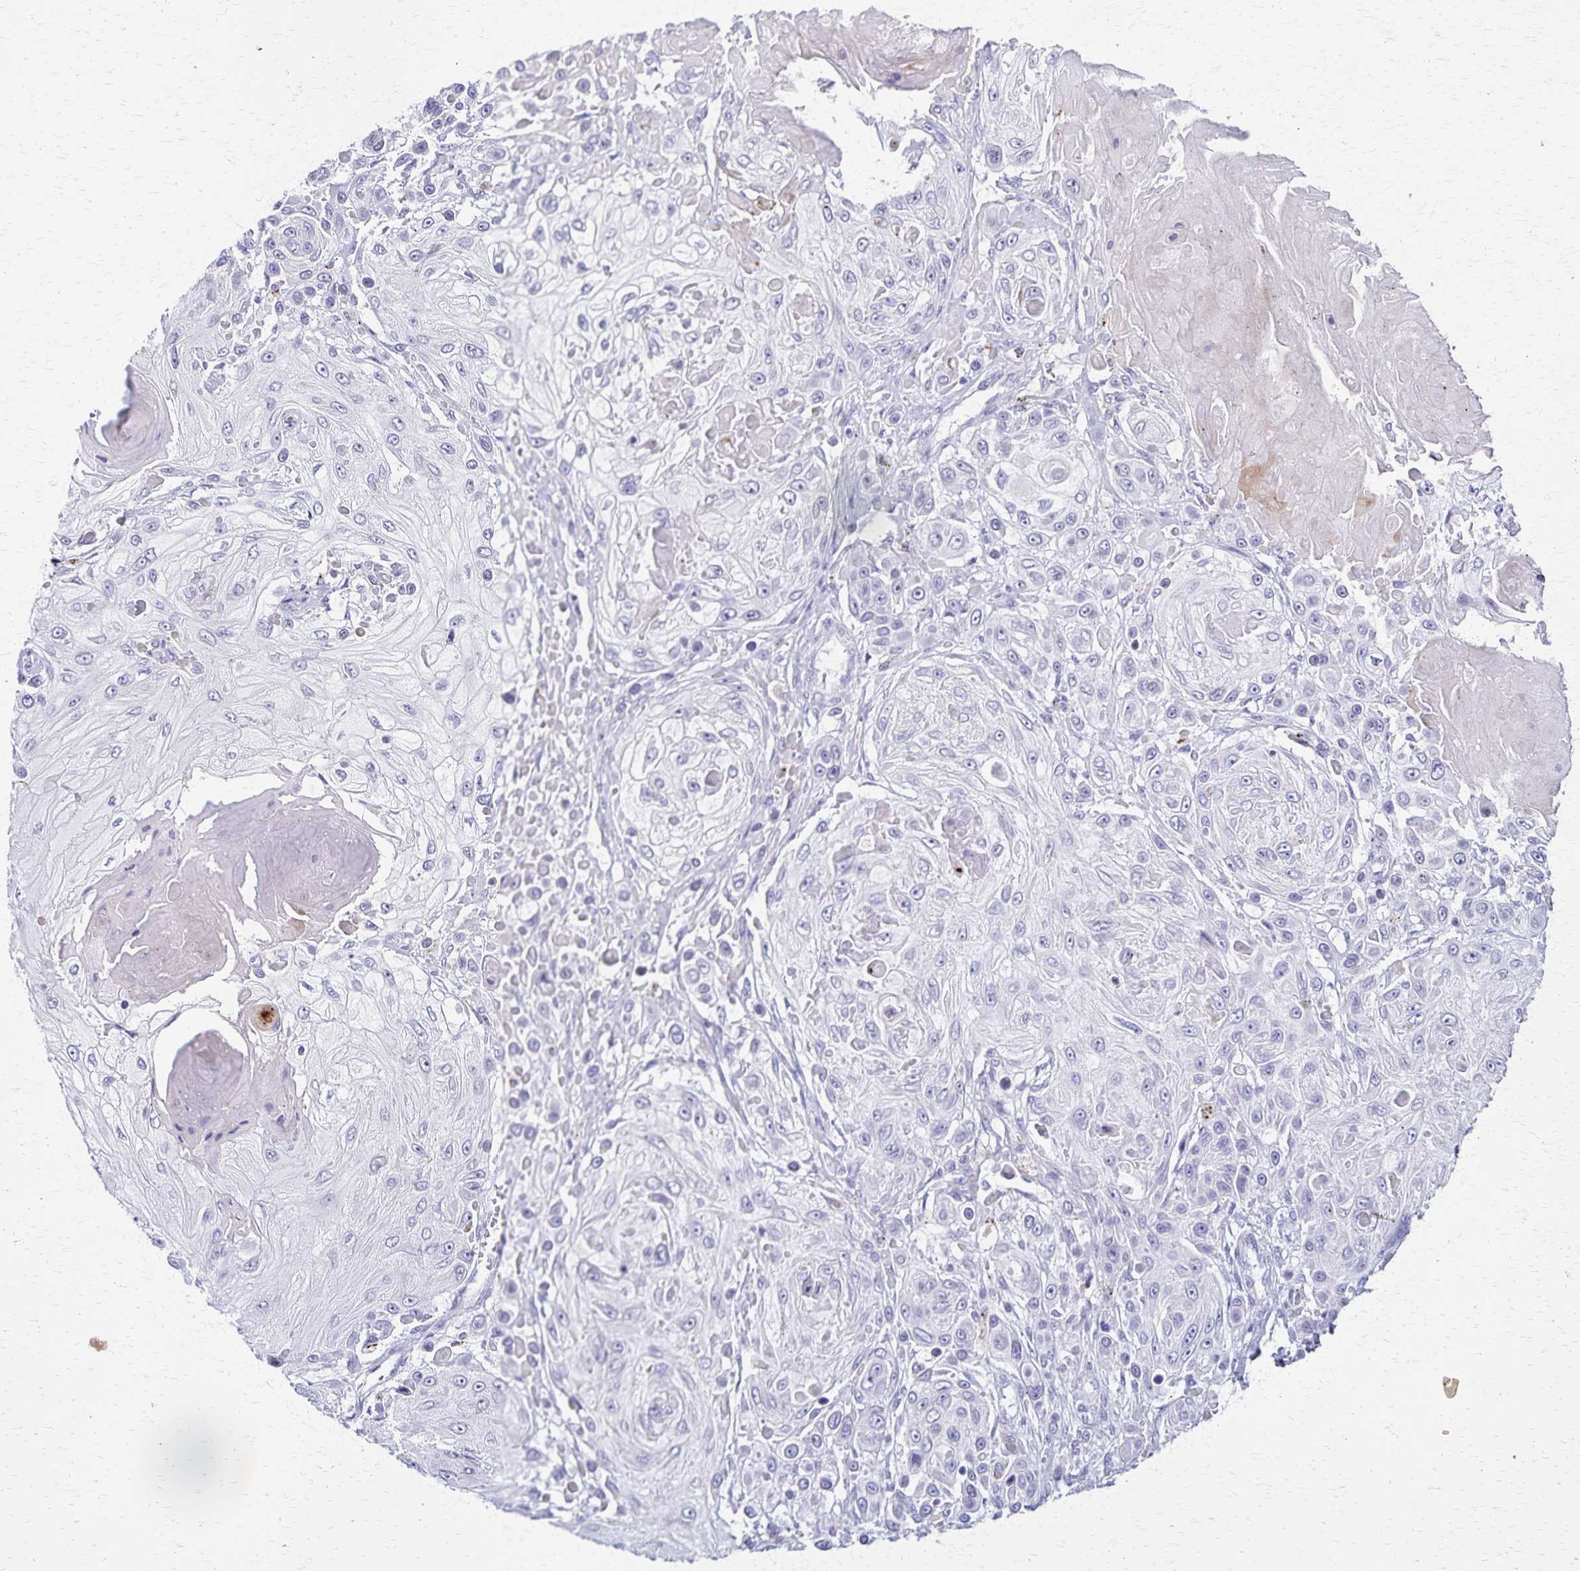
{"staining": {"intensity": "negative", "quantity": "none", "location": "none"}, "tissue": "skin cancer", "cell_type": "Tumor cells", "image_type": "cancer", "snomed": [{"axis": "morphology", "description": "Squamous cell carcinoma, NOS"}, {"axis": "topography", "description": "Skin"}], "caption": "Immunohistochemistry micrograph of human skin squamous cell carcinoma stained for a protein (brown), which exhibits no expression in tumor cells.", "gene": "TMEM60", "patient": {"sex": "male", "age": 67}}